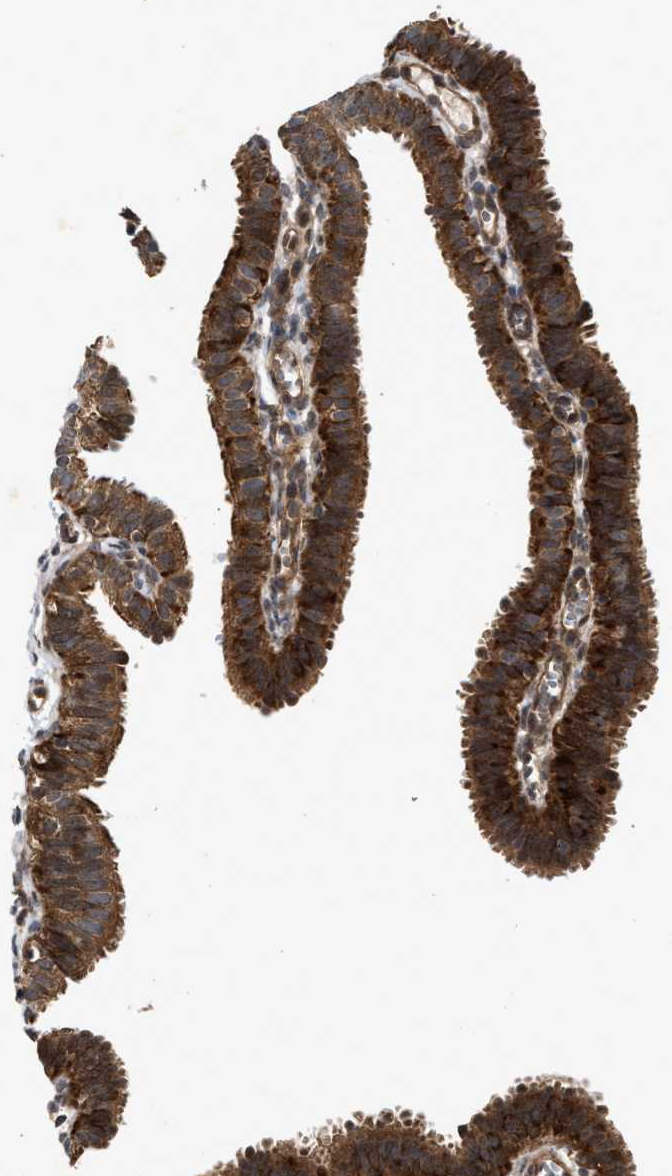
{"staining": {"intensity": "strong", "quantity": ">75%", "location": "cytoplasmic/membranous"}, "tissue": "fallopian tube", "cell_type": "Glandular cells", "image_type": "normal", "snomed": [{"axis": "morphology", "description": "Normal tissue, NOS"}, {"axis": "topography", "description": "Fallopian tube"}, {"axis": "topography", "description": "Placenta"}], "caption": "IHC histopathology image of normal fallopian tube: human fallopian tube stained using IHC displays high levels of strong protein expression localized specifically in the cytoplasmic/membranous of glandular cells, appearing as a cytoplasmic/membranous brown color.", "gene": "CFLAR", "patient": {"sex": "female", "age": 34}}